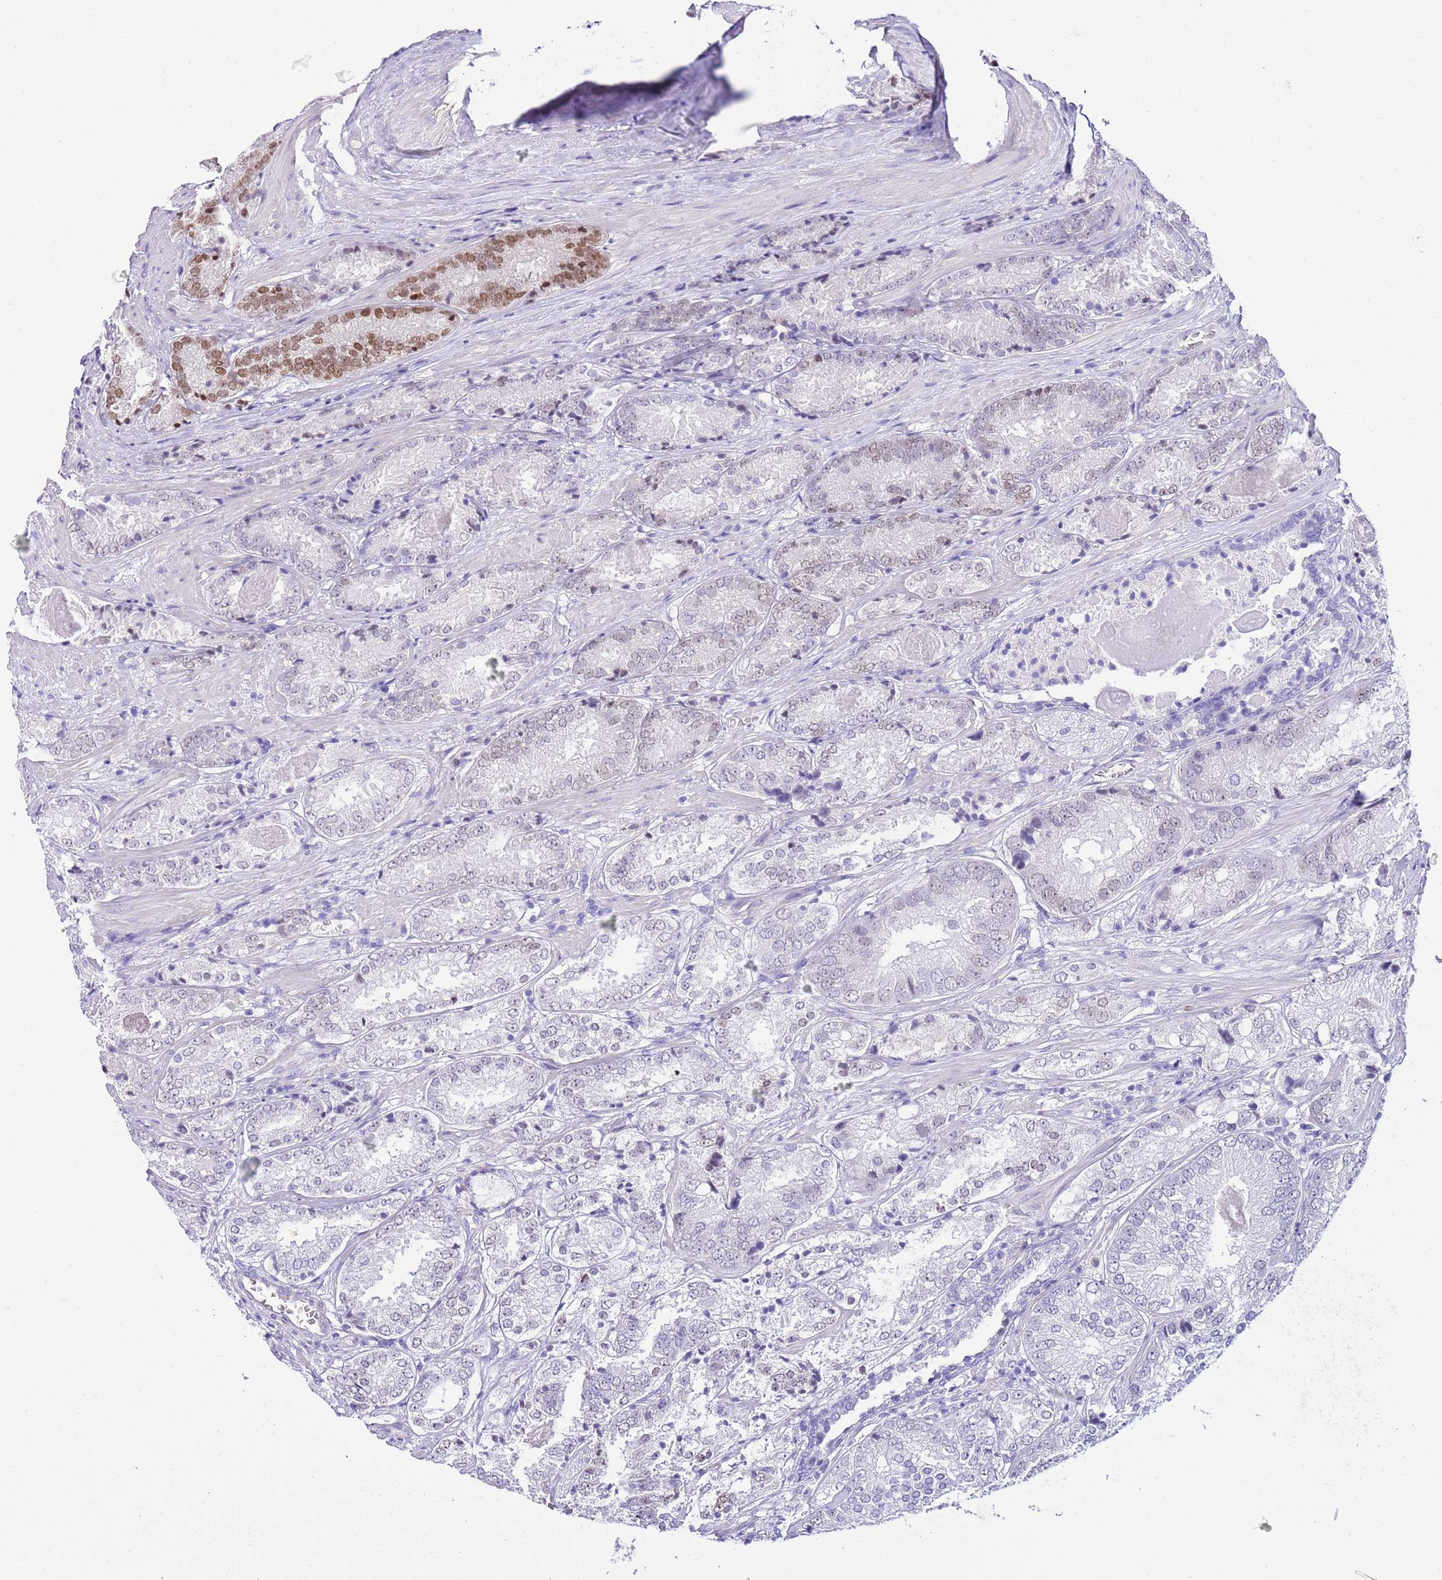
{"staining": {"intensity": "weak", "quantity": "<25%", "location": "nuclear"}, "tissue": "prostate cancer", "cell_type": "Tumor cells", "image_type": "cancer", "snomed": [{"axis": "morphology", "description": "Adenocarcinoma, High grade"}, {"axis": "topography", "description": "Prostate"}], "caption": "This is an immunohistochemistry (IHC) histopathology image of human prostate cancer. There is no positivity in tumor cells.", "gene": "BHLHA15", "patient": {"sex": "male", "age": 63}}